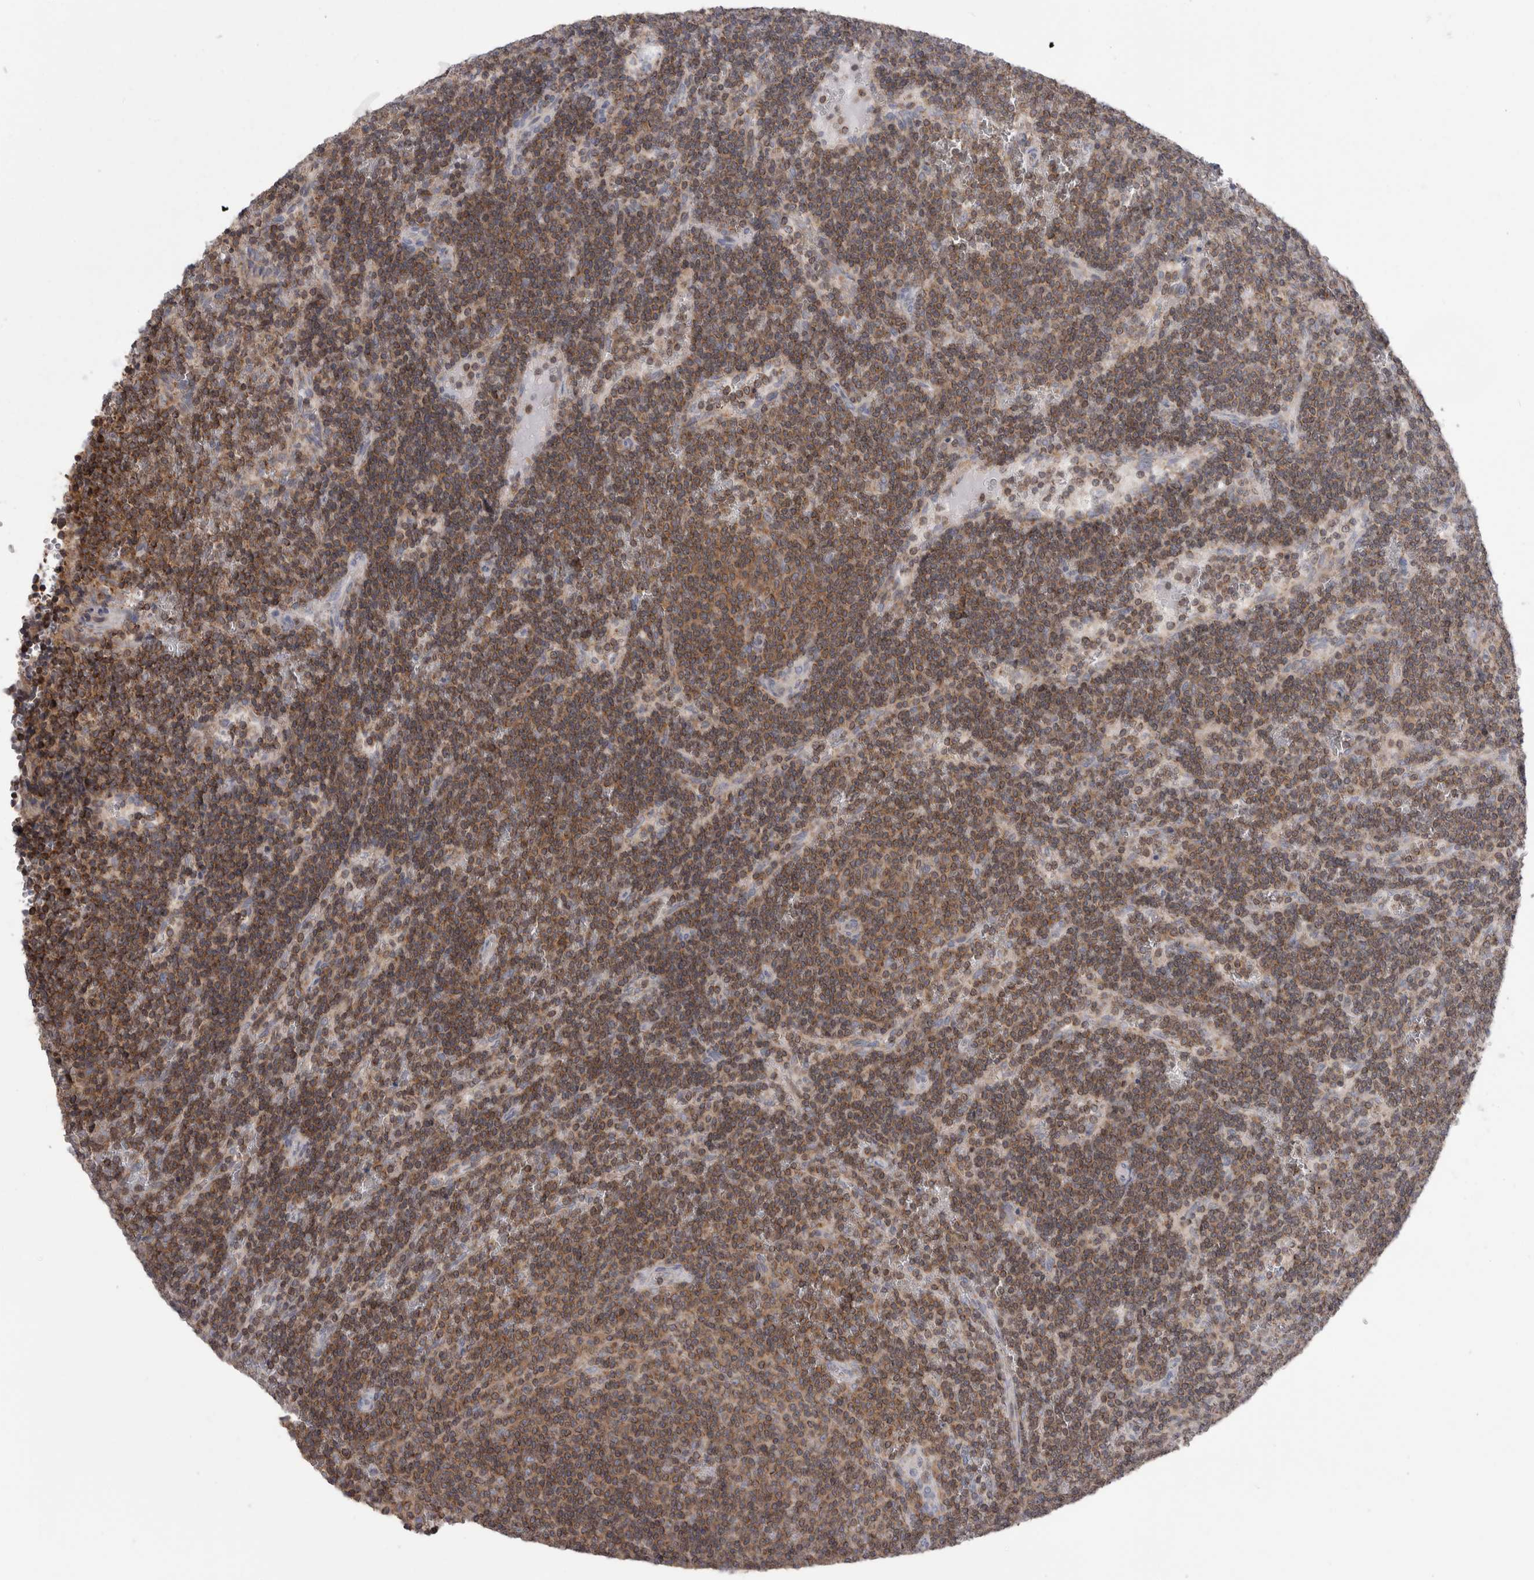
{"staining": {"intensity": "moderate", "quantity": ">75%", "location": "cytoplasmic/membranous"}, "tissue": "lymphoma", "cell_type": "Tumor cells", "image_type": "cancer", "snomed": [{"axis": "morphology", "description": "Malignant lymphoma, non-Hodgkin's type, Low grade"}, {"axis": "topography", "description": "Spleen"}], "caption": "Protein expression analysis of human malignant lymphoma, non-Hodgkin's type (low-grade) reveals moderate cytoplasmic/membranous positivity in about >75% of tumor cells. (Stains: DAB in brown, nuclei in blue, Microscopy: brightfield microscopy at high magnification).", "gene": "DARS2", "patient": {"sex": "female", "age": 50}}